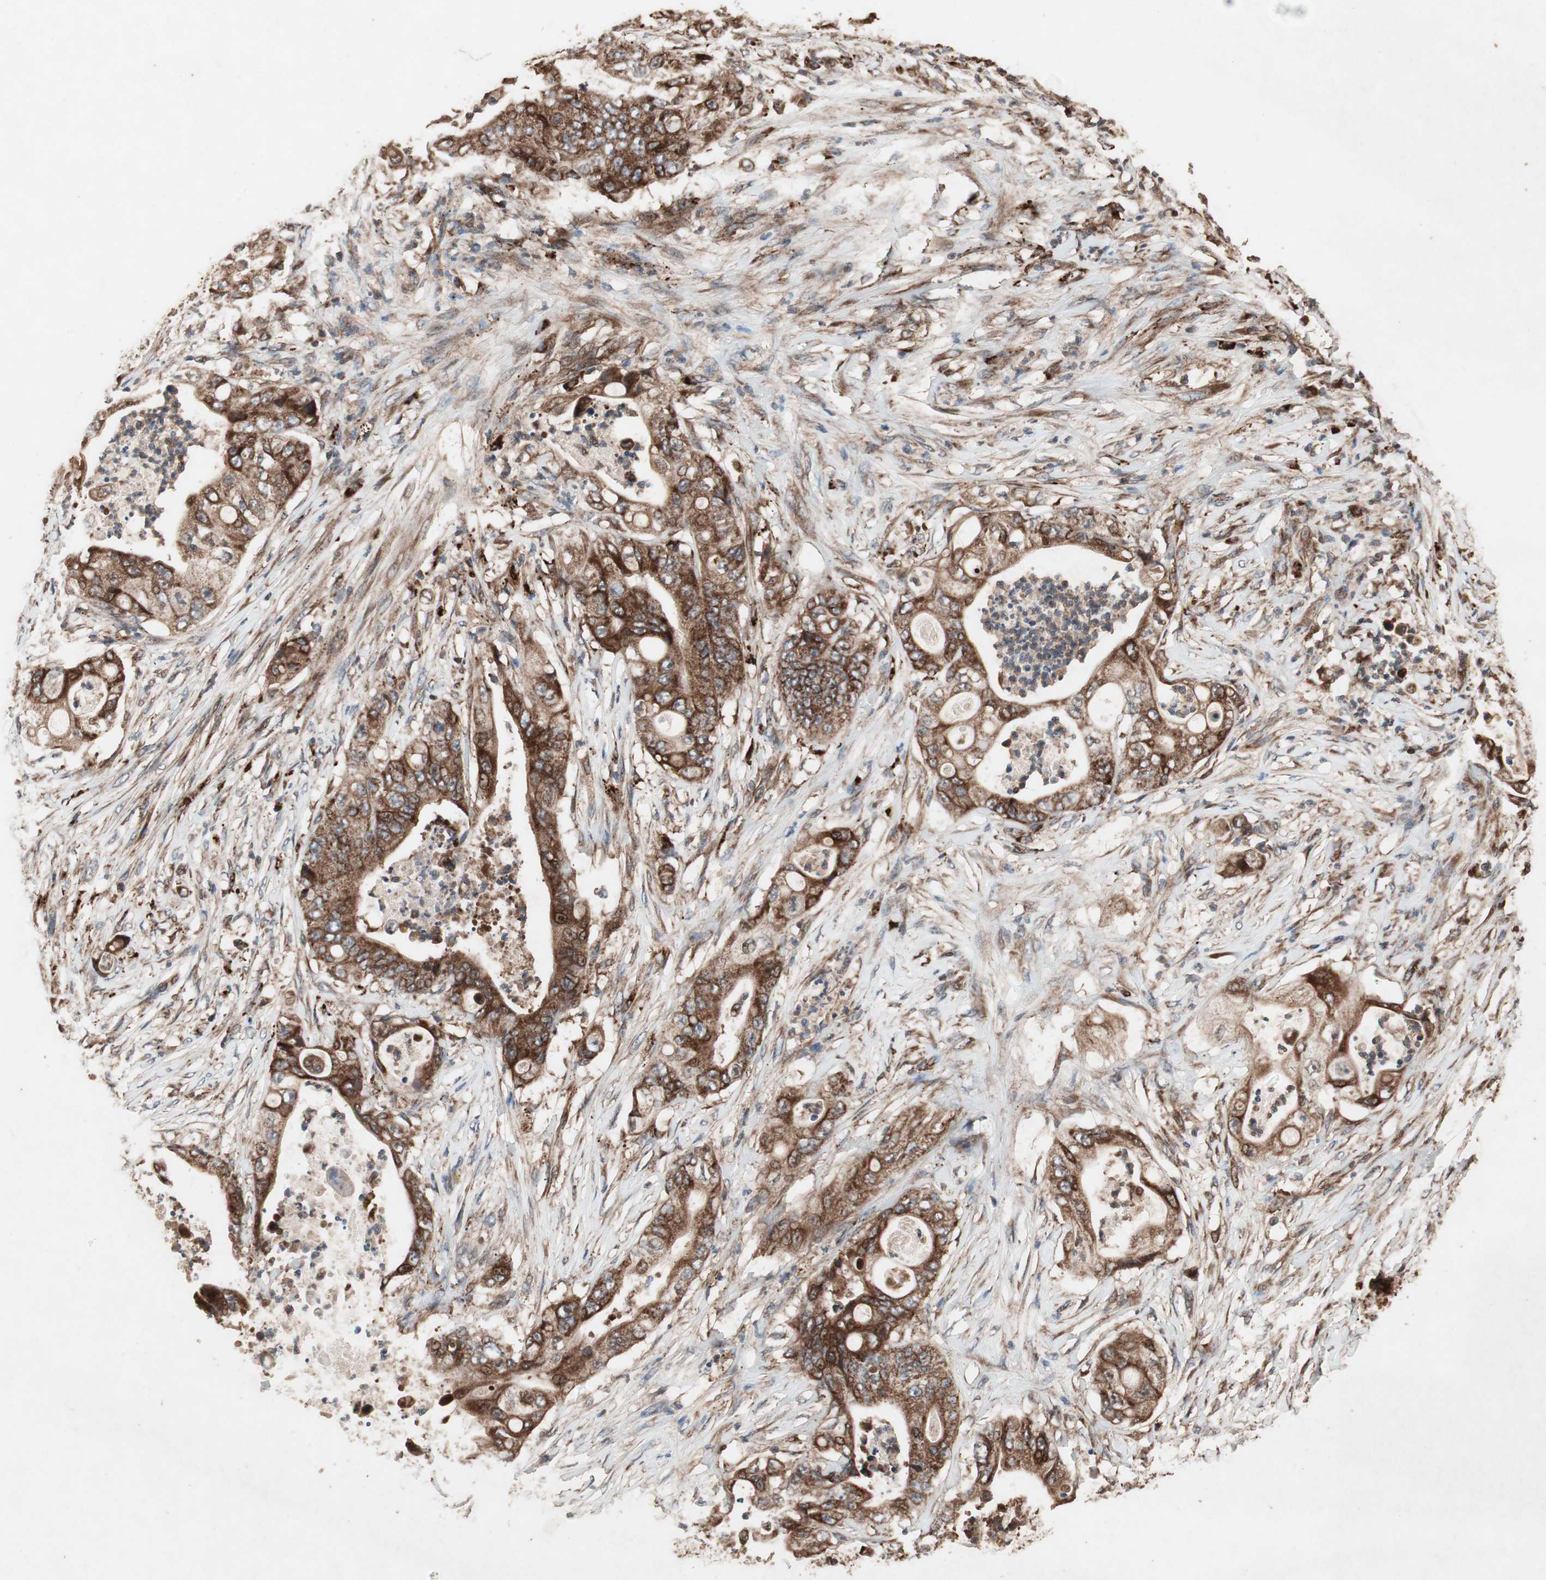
{"staining": {"intensity": "strong", "quantity": ">75%", "location": "cytoplasmic/membranous"}, "tissue": "stomach cancer", "cell_type": "Tumor cells", "image_type": "cancer", "snomed": [{"axis": "morphology", "description": "Adenocarcinoma, NOS"}, {"axis": "topography", "description": "Stomach"}], "caption": "DAB (3,3'-diaminobenzidine) immunohistochemical staining of adenocarcinoma (stomach) exhibits strong cytoplasmic/membranous protein expression in about >75% of tumor cells.", "gene": "RAB1A", "patient": {"sex": "female", "age": 73}}